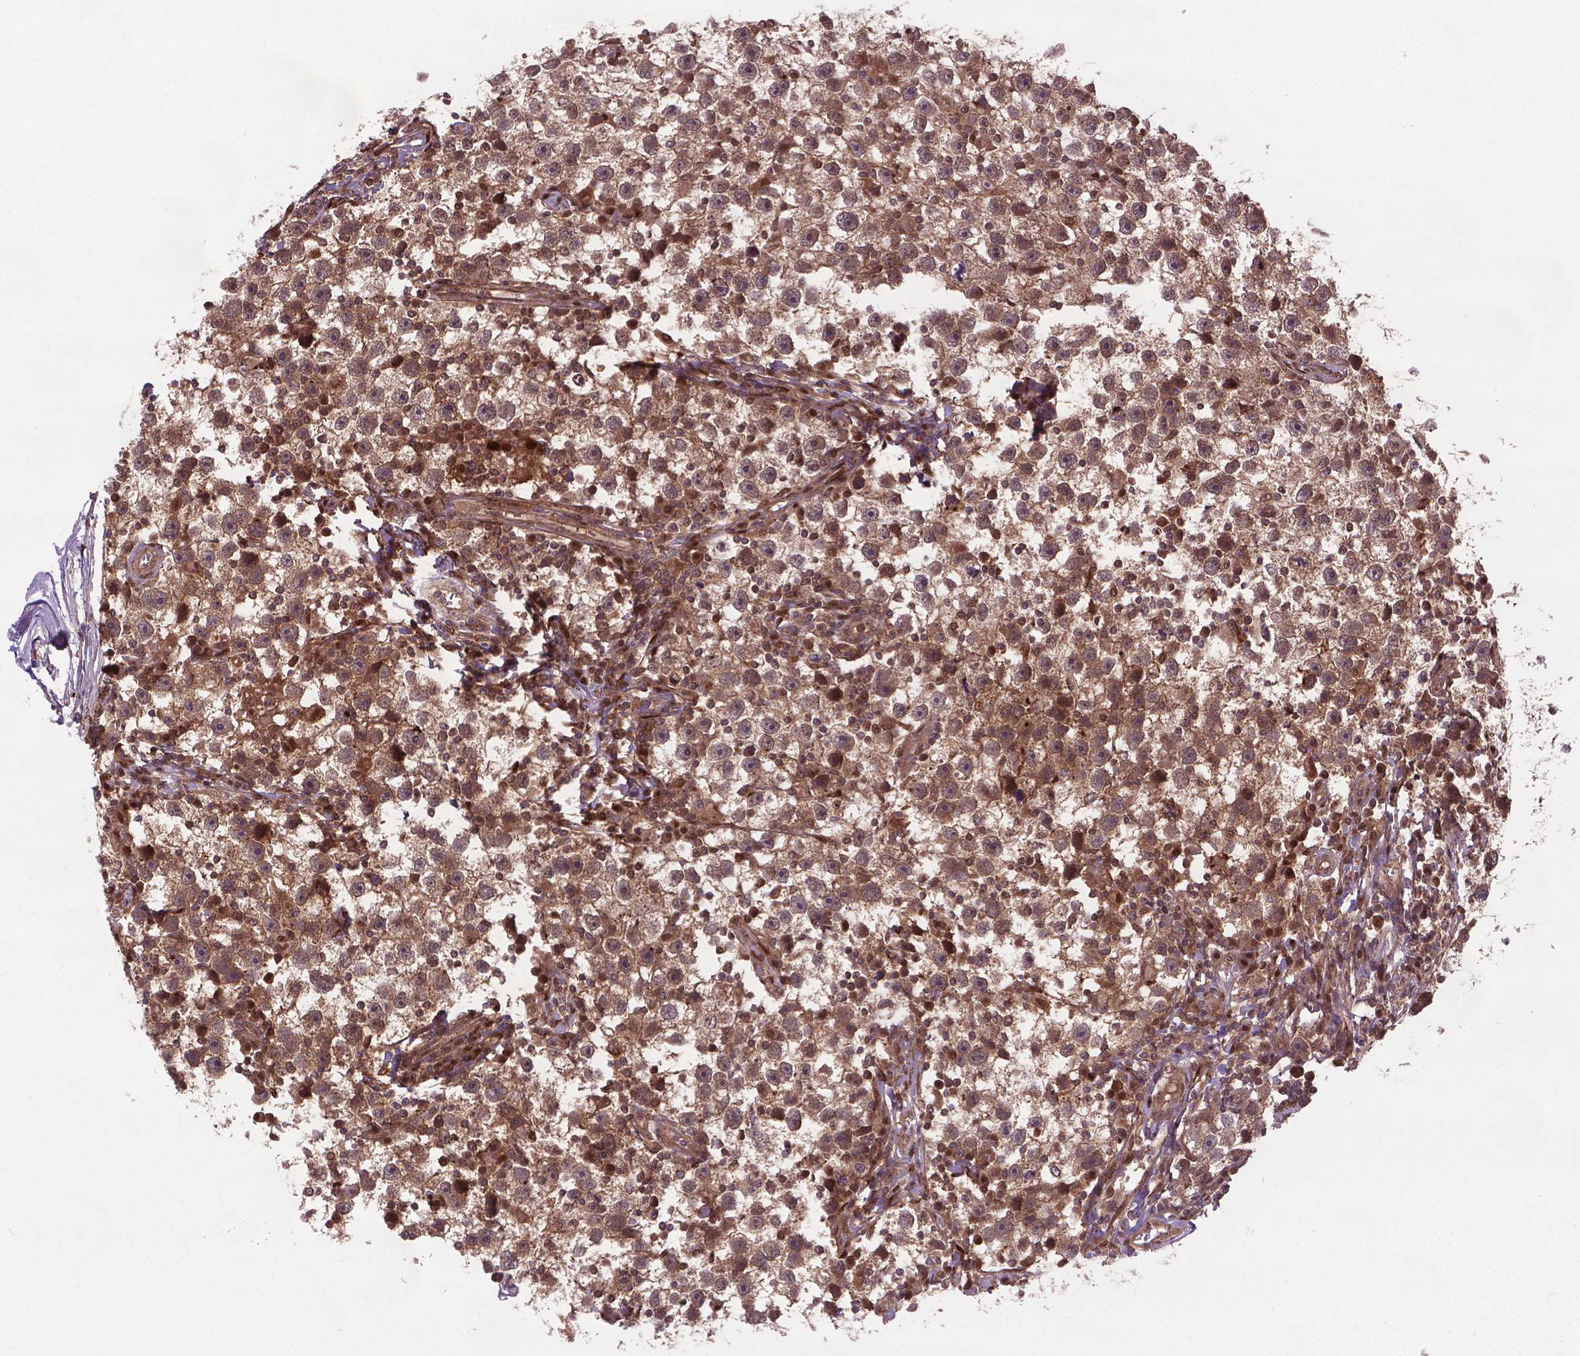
{"staining": {"intensity": "moderate", "quantity": "25%-75%", "location": "cytoplasmic/membranous,nuclear"}, "tissue": "testis cancer", "cell_type": "Tumor cells", "image_type": "cancer", "snomed": [{"axis": "morphology", "description": "Seminoma, NOS"}, {"axis": "topography", "description": "Testis"}], "caption": "Protein expression analysis of human testis cancer reveals moderate cytoplasmic/membranous and nuclear staining in about 25%-75% of tumor cells. The staining was performed using DAB, with brown indicating positive protein expression. Nuclei are stained blue with hematoxylin.", "gene": "PLIN3", "patient": {"sex": "male", "age": 30}}